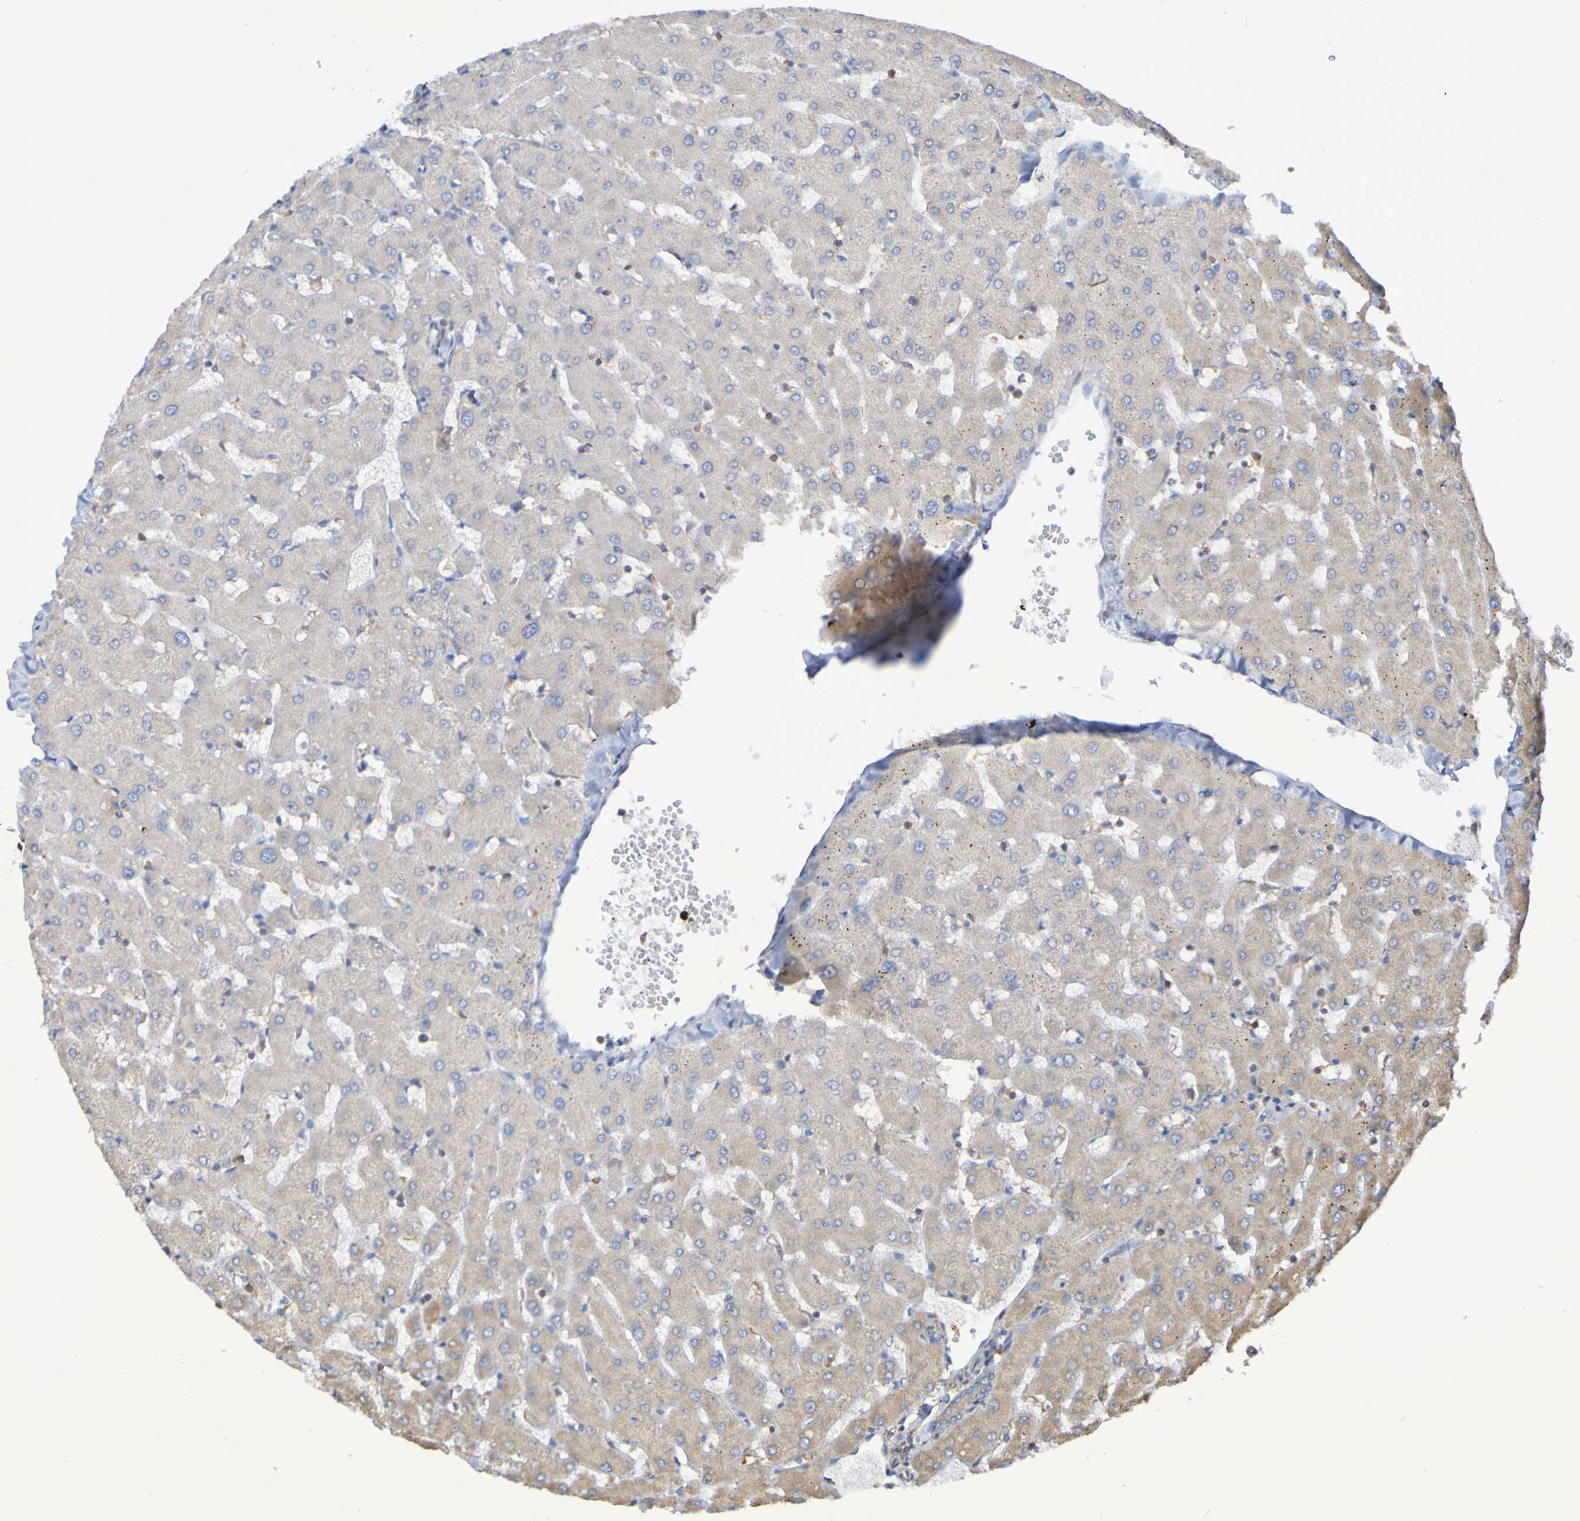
{"staining": {"intensity": "weak", "quantity": "<25%", "location": "cytoplasmic/membranous"}, "tissue": "liver", "cell_type": "Cholangiocytes", "image_type": "normal", "snomed": [{"axis": "morphology", "description": "Normal tissue, NOS"}, {"axis": "topography", "description": "Liver"}], "caption": "There is no significant expression in cholangiocytes of liver. (DAB immunohistochemistry (IHC) visualized using brightfield microscopy, high magnification).", "gene": "SYNJ1", "patient": {"sex": "female", "age": 63}}